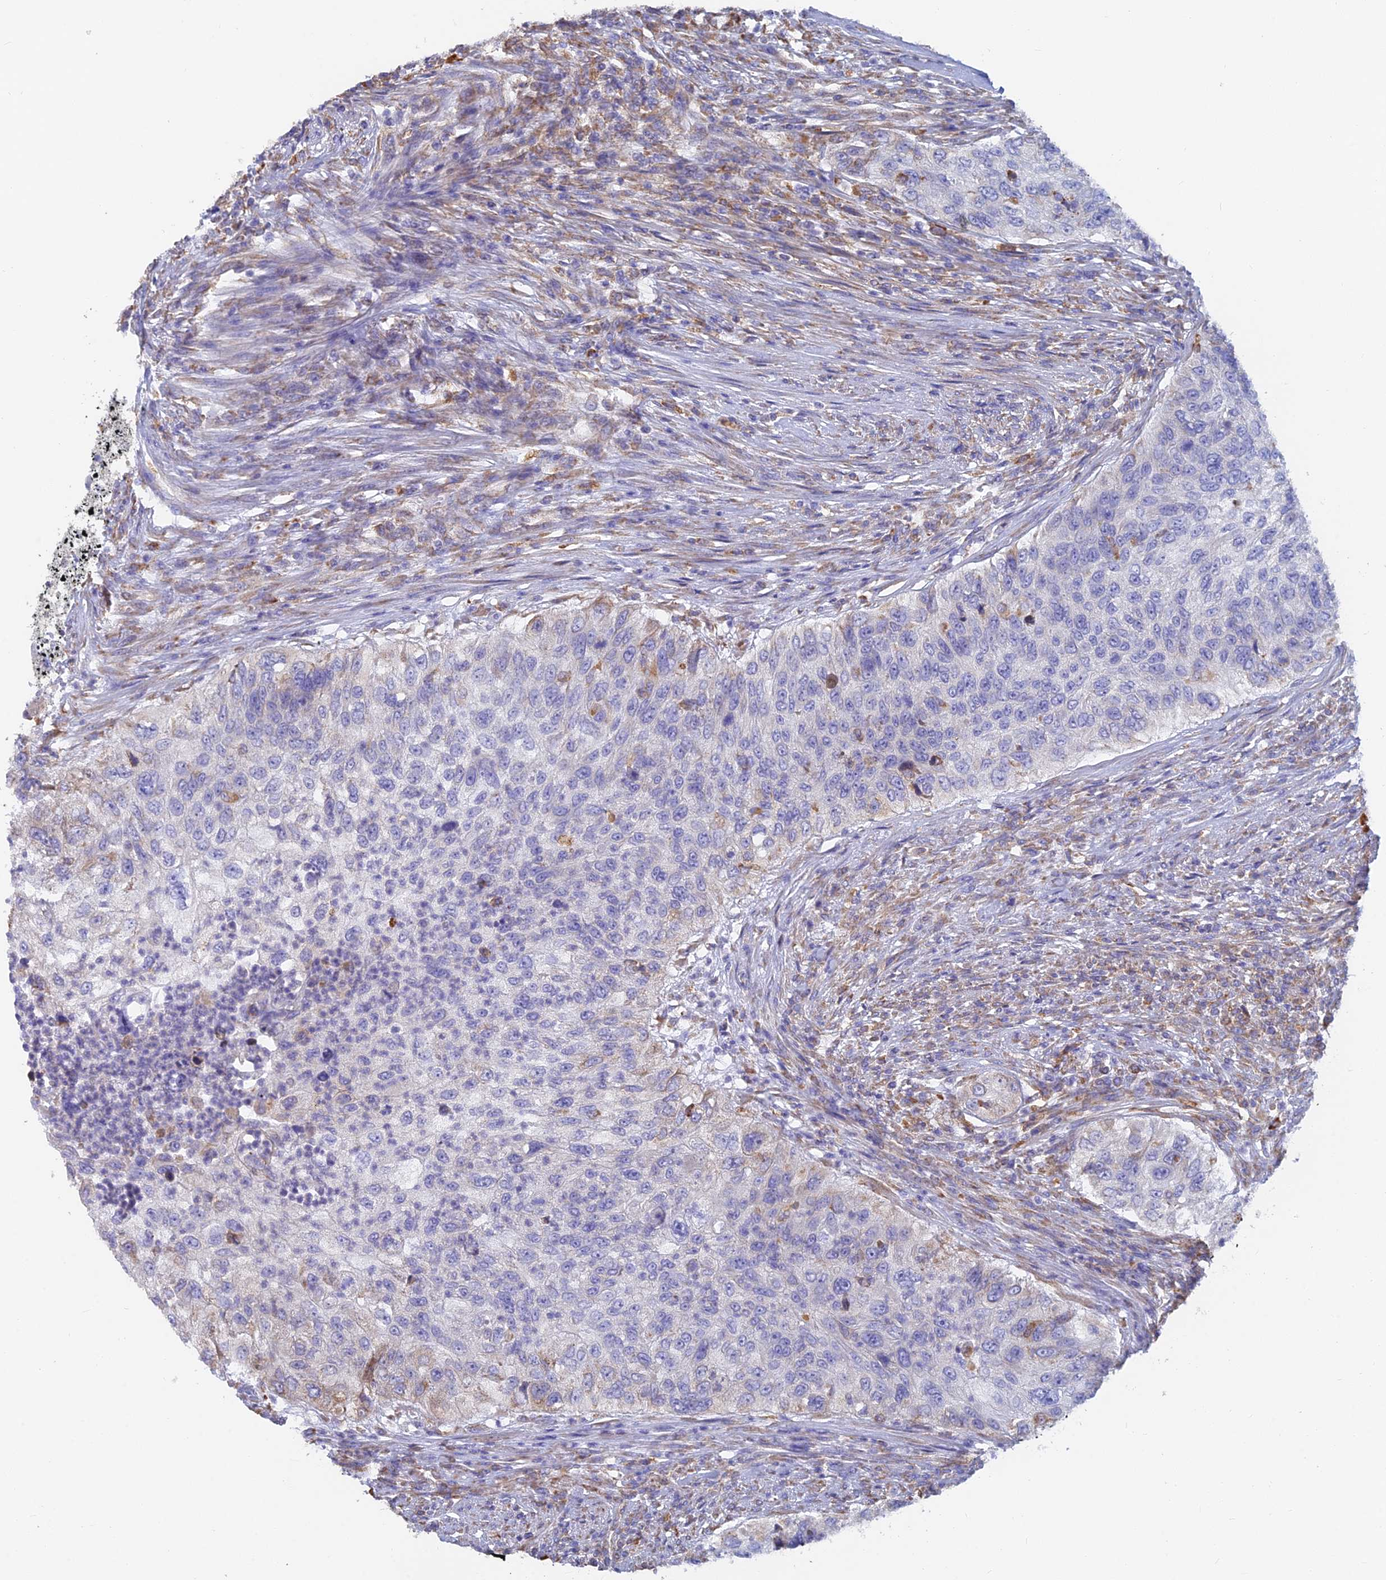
{"staining": {"intensity": "negative", "quantity": "none", "location": "none"}, "tissue": "urothelial cancer", "cell_type": "Tumor cells", "image_type": "cancer", "snomed": [{"axis": "morphology", "description": "Urothelial carcinoma, High grade"}, {"axis": "topography", "description": "Urinary bladder"}], "caption": "There is no significant positivity in tumor cells of high-grade urothelial carcinoma. (Brightfield microscopy of DAB immunohistochemistry (IHC) at high magnification).", "gene": "WDR35", "patient": {"sex": "female", "age": 60}}